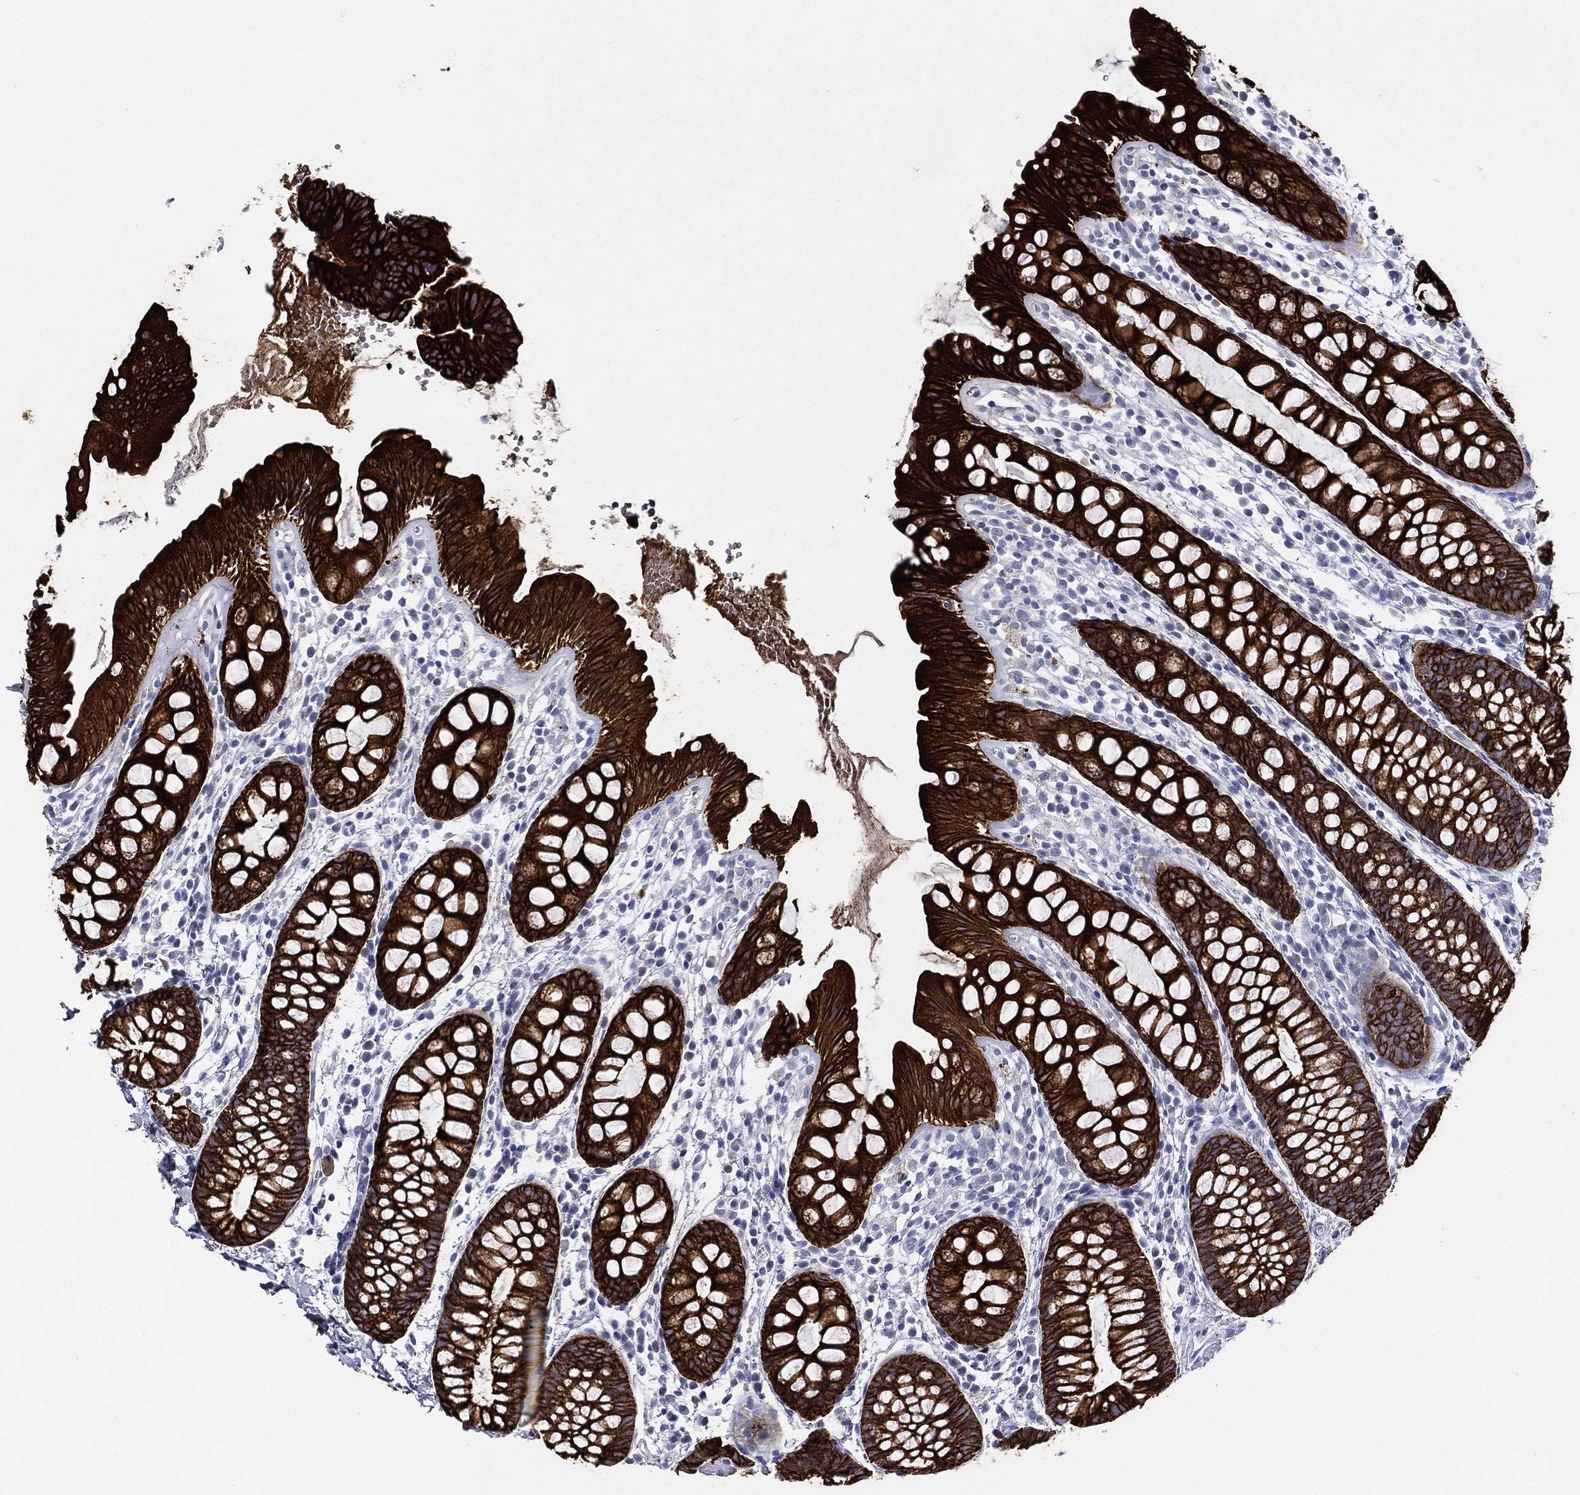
{"staining": {"intensity": "strong", "quantity": ">75%", "location": "cytoplasmic/membranous"}, "tissue": "rectum", "cell_type": "Glandular cells", "image_type": "normal", "snomed": [{"axis": "morphology", "description": "Normal tissue, NOS"}, {"axis": "topography", "description": "Rectum"}], "caption": "Strong cytoplasmic/membranous protein positivity is appreciated in about >75% of glandular cells in rectum. Ihc stains the protein in brown and the nuclei are stained blue.", "gene": "KRT7", "patient": {"sex": "male", "age": 57}}